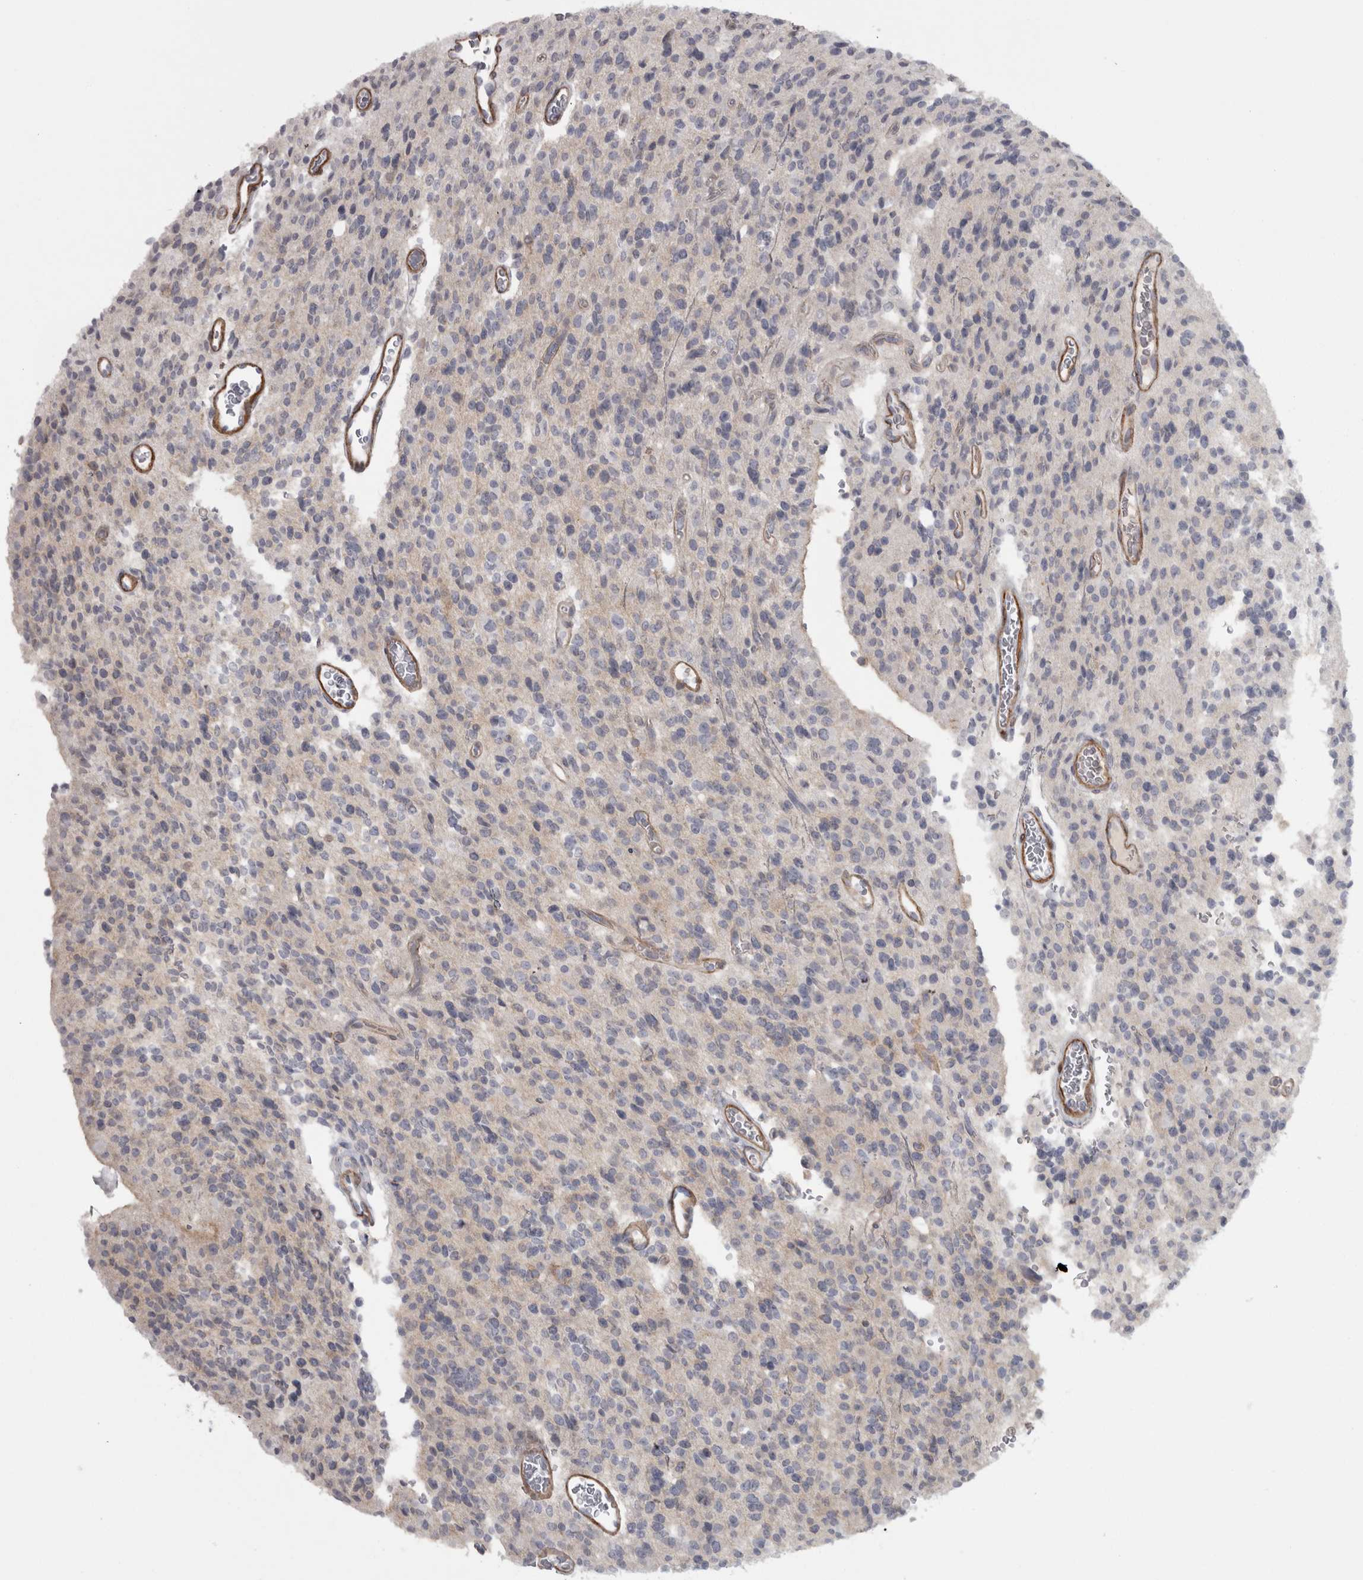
{"staining": {"intensity": "negative", "quantity": "none", "location": "none"}, "tissue": "glioma", "cell_type": "Tumor cells", "image_type": "cancer", "snomed": [{"axis": "morphology", "description": "Glioma, malignant, High grade"}, {"axis": "topography", "description": "Brain"}], "caption": "There is no significant expression in tumor cells of high-grade glioma (malignant).", "gene": "PPP1R12B", "patient": {"sex": "male", "age": 34}}